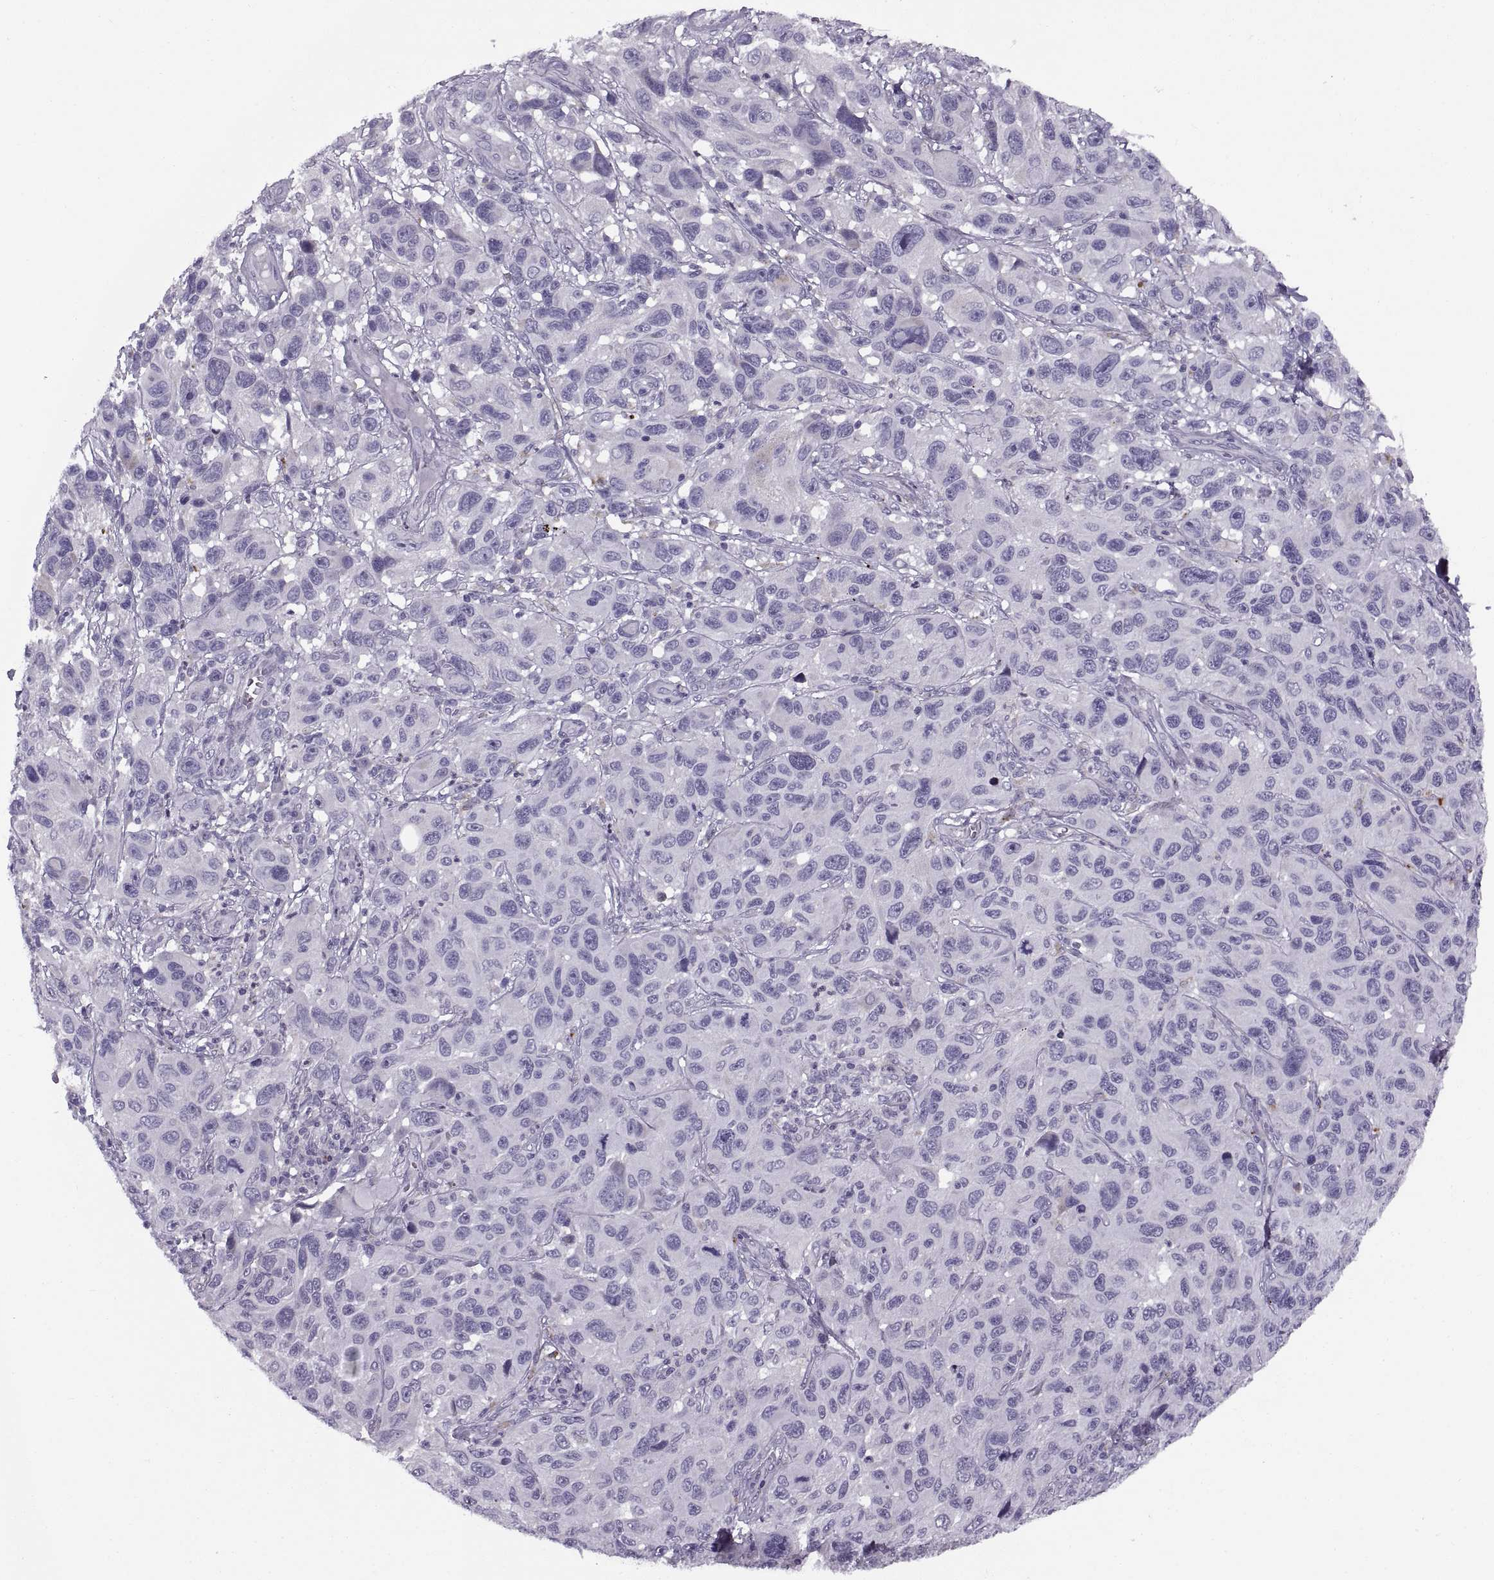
{"staining": {"intensity": "negative", "quantity": "none", "location": "none"}, "tissue": "melanoma", "cell_type": "Tumor cells", "image_type": "cancer", "snomed": [{"axis": "morphology", "description": "Malignant melanoma, NOS"}, {"axis": "topography", "description": "Skin"}], "caption": "Protein analysis of melanoma demonstrates no significant positivity in tumor cells.", "gene": "CALCR", "patient": {"sex": "male", "age": 53}}